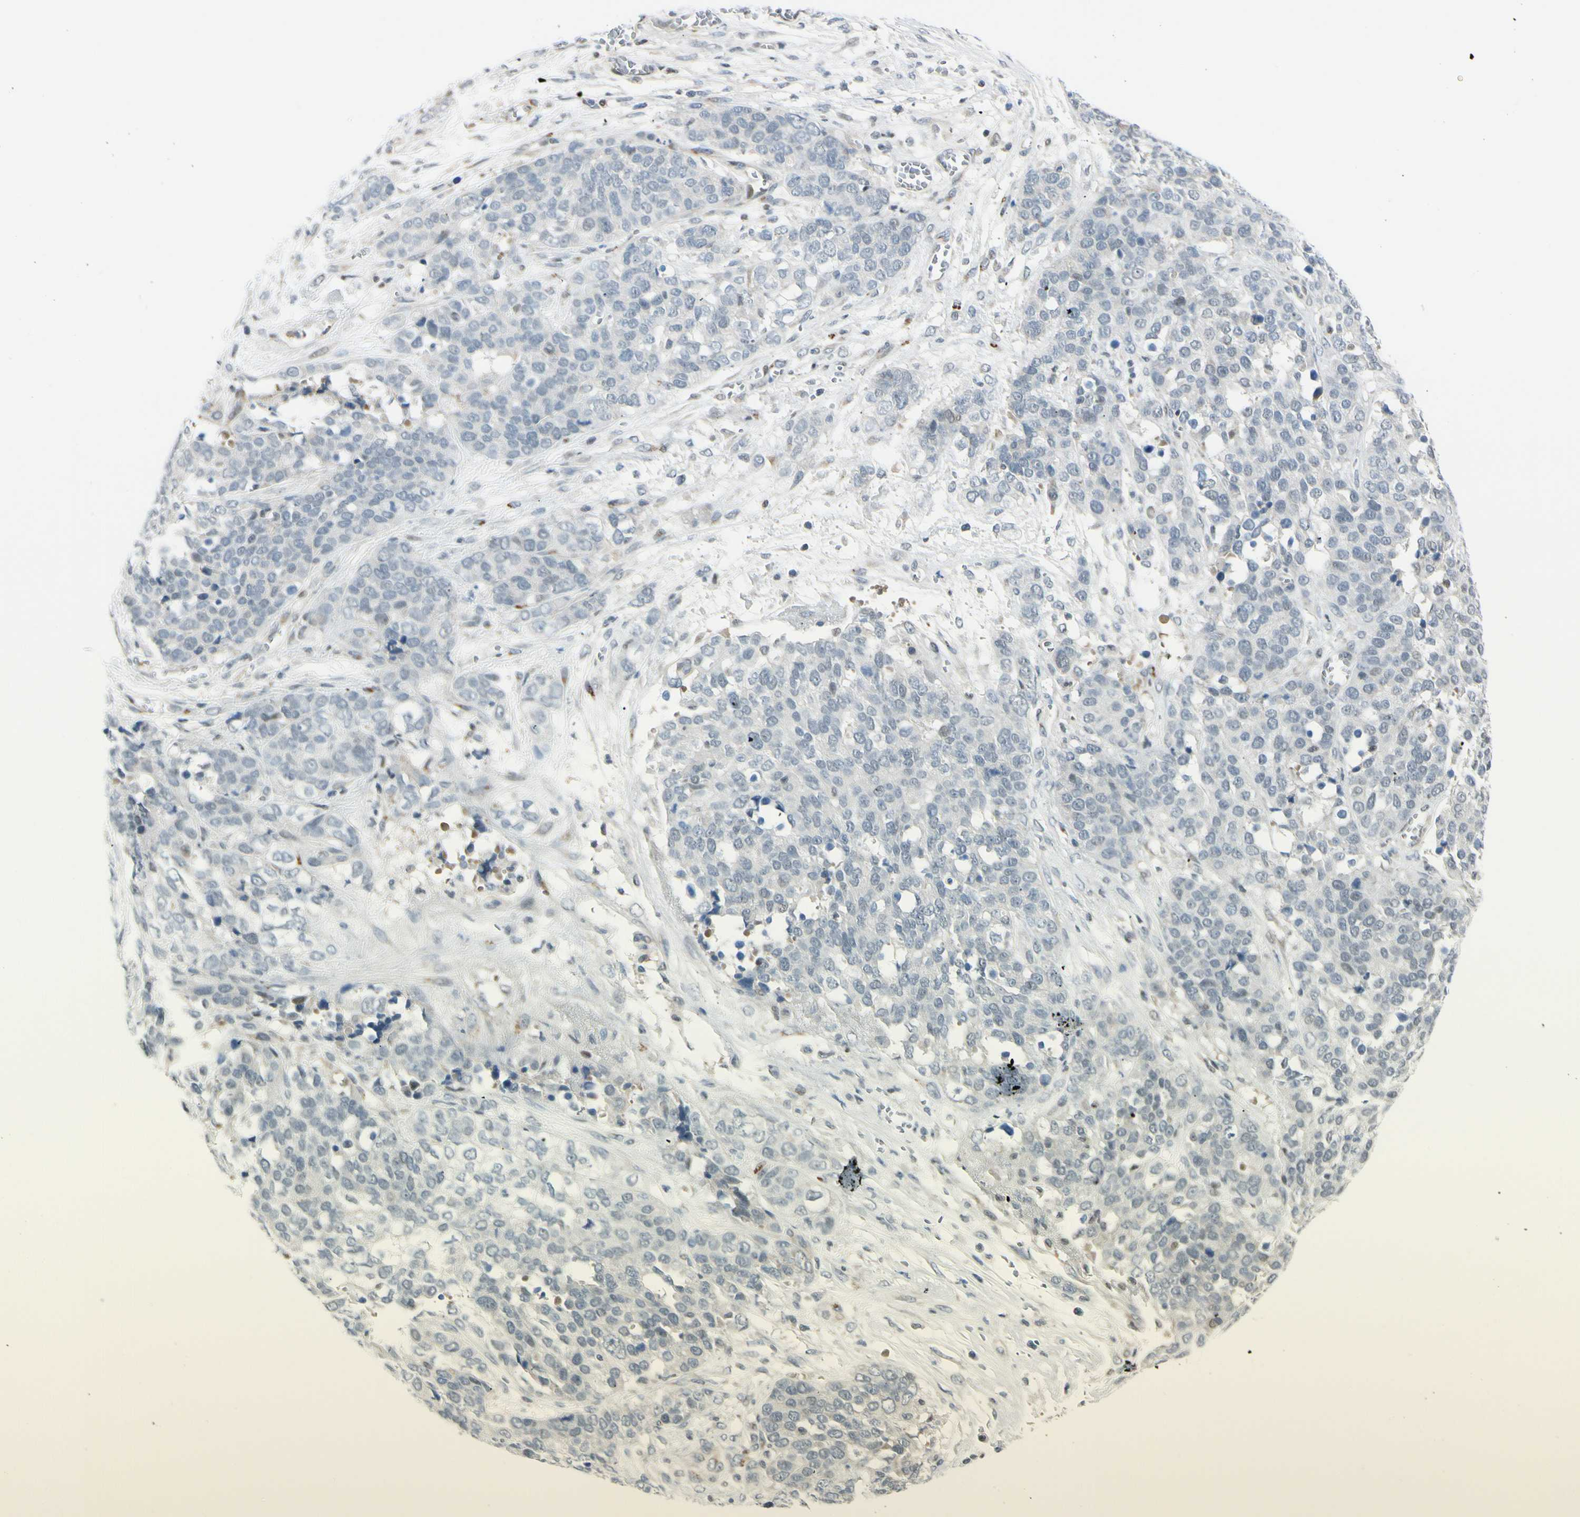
{"staining": {"intensity": "negative", "quantity": "none", "location": "none"}, "tissue": "ovarian cancer", "cell_type": "Tumor cells", "image_type": "cancer", "snomed": [{"axis": "morphology", "description": "Cystadenocarcinoma, serous, NOS"}, {"axis": "topography", "description": "Ovary"}], "caption": "There is no significant staining in tumor cells of serous cystadenocarcinoma (ovarian).", "gene": "B4GALNT1", "patient": {"sex": "female", "age": 44}}